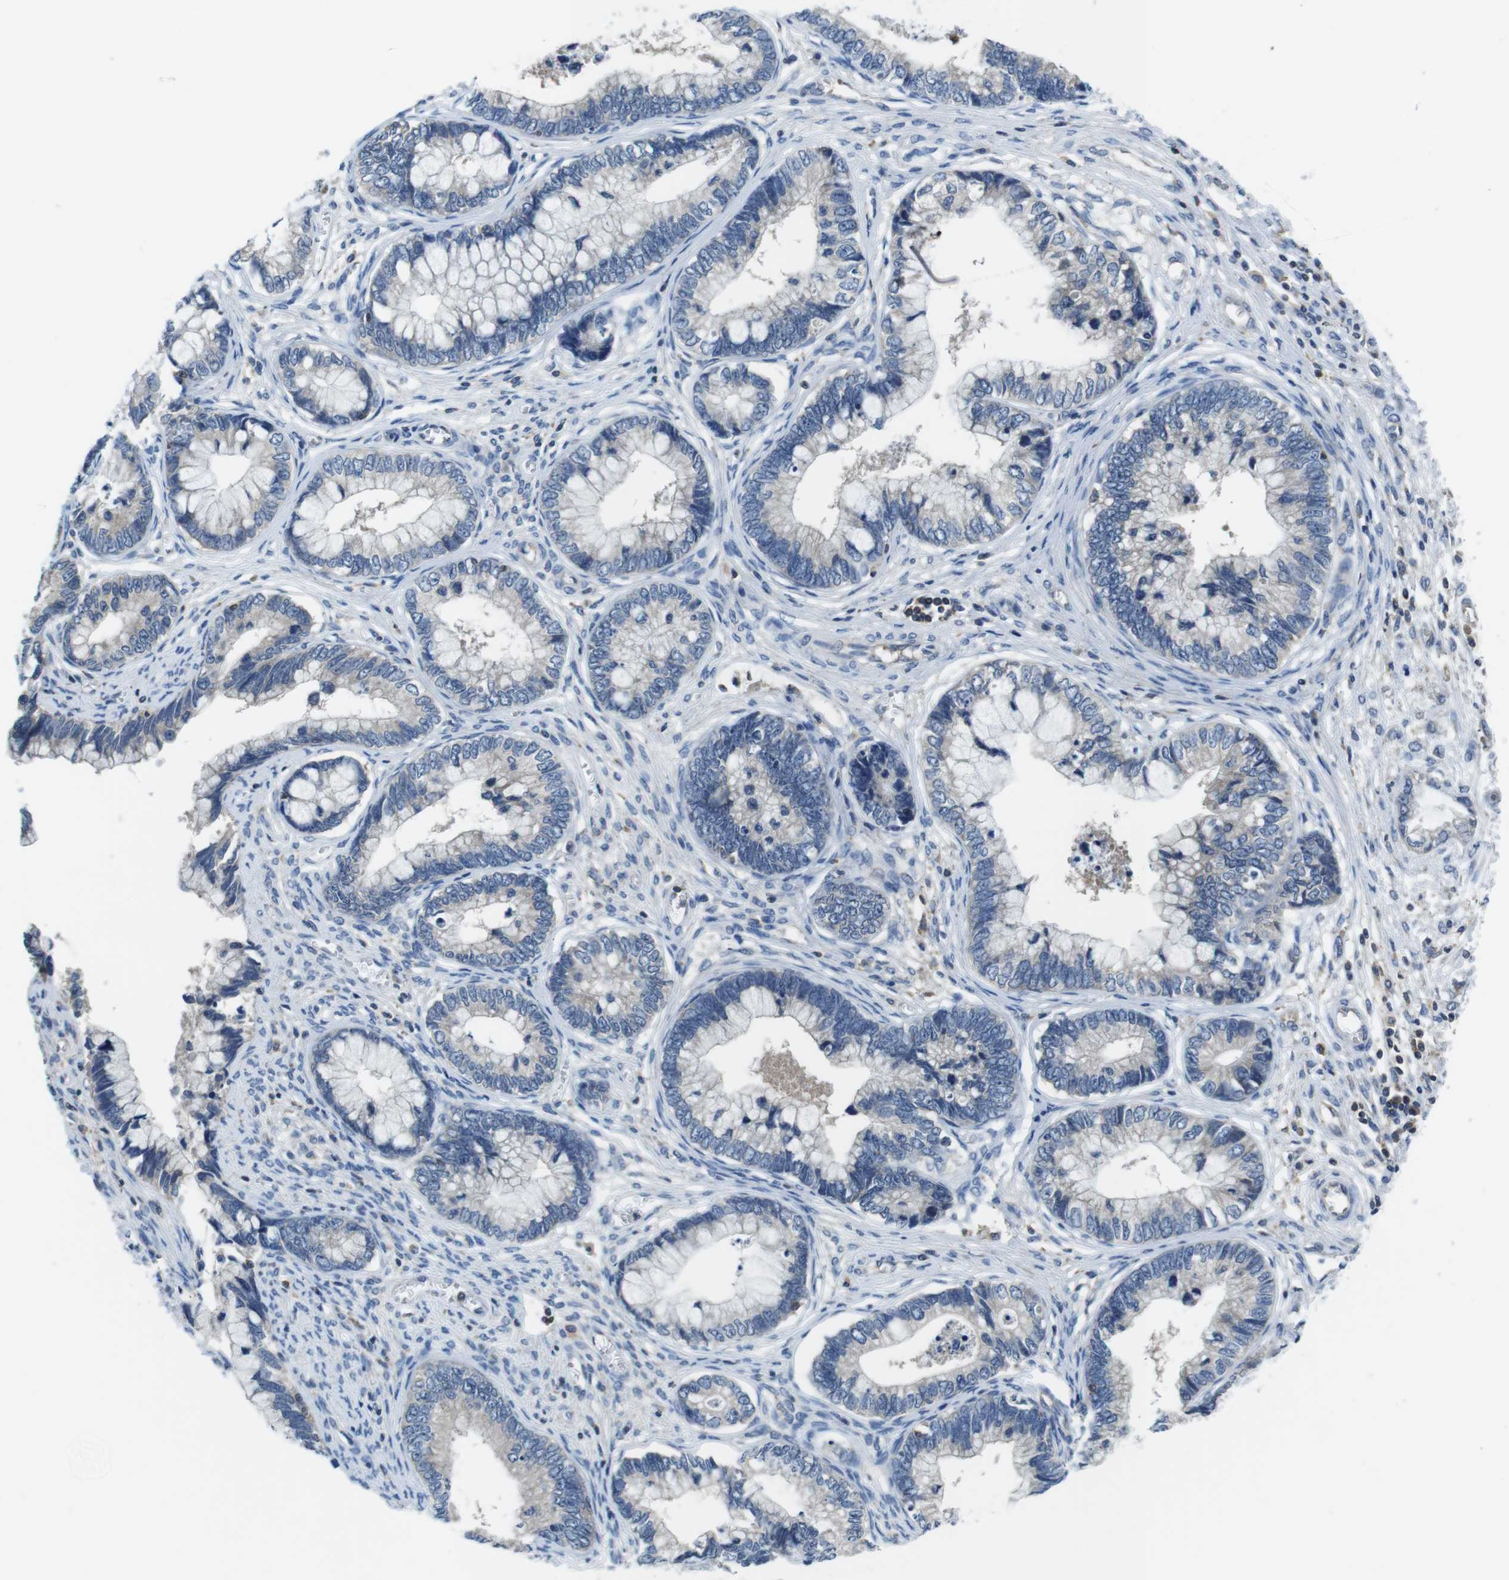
{"staining": {"intensity": "negative", "quantity": "none", "location": "none"}, "tissue": "cervical cancer", "cell_type": "Tumor cells", "image_type": "cancer", "snomed": [{"axis": "morphology", "description": "Adenocarcinoma, NOS"}, {"axis": "topography", "description": "Cervix"}], "caption": "Tumor cells are negative for brown protein staining in cervical adenocarcinoma.", "gene": "PIK3CD", "patient": {"sex": "female", "age": 44}}